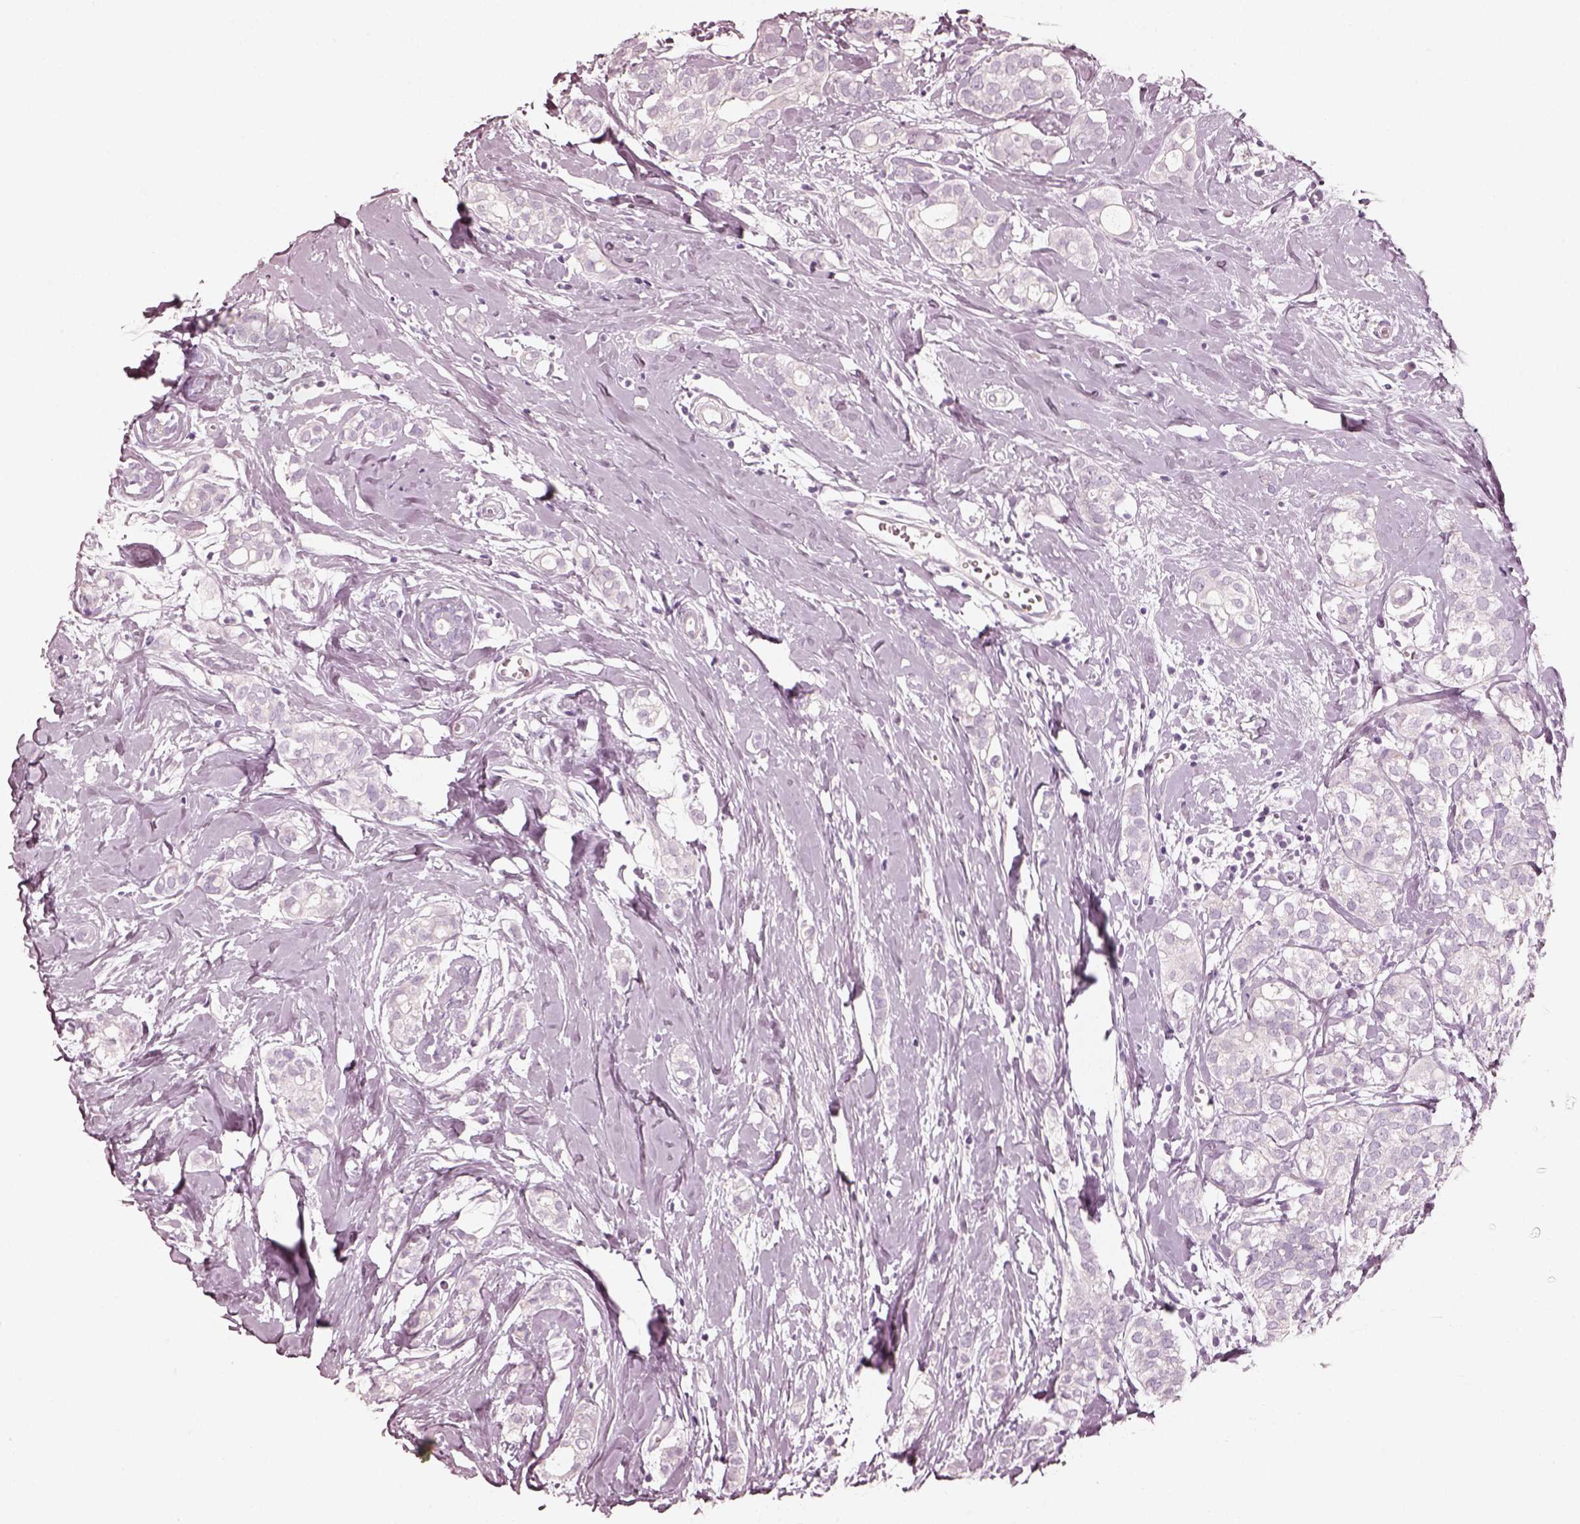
{"staining": {"intensity": "negative", "quantity": "none", "location": "none"}, "tissue": "breast cancer", "cell_type": "Tumor cells", "image_type": "cancer", "snomed": [{"axis": "morphology", "description": "Duct carcinoma"}, {"axis": "topography", "description": "Breast"}], "caption": "Protein analysis of breast intraductal carcinoma shows no significant expression in tumor cells.", "gene": "R3HDML", "patient": {"sex": "female", "age": 40}}